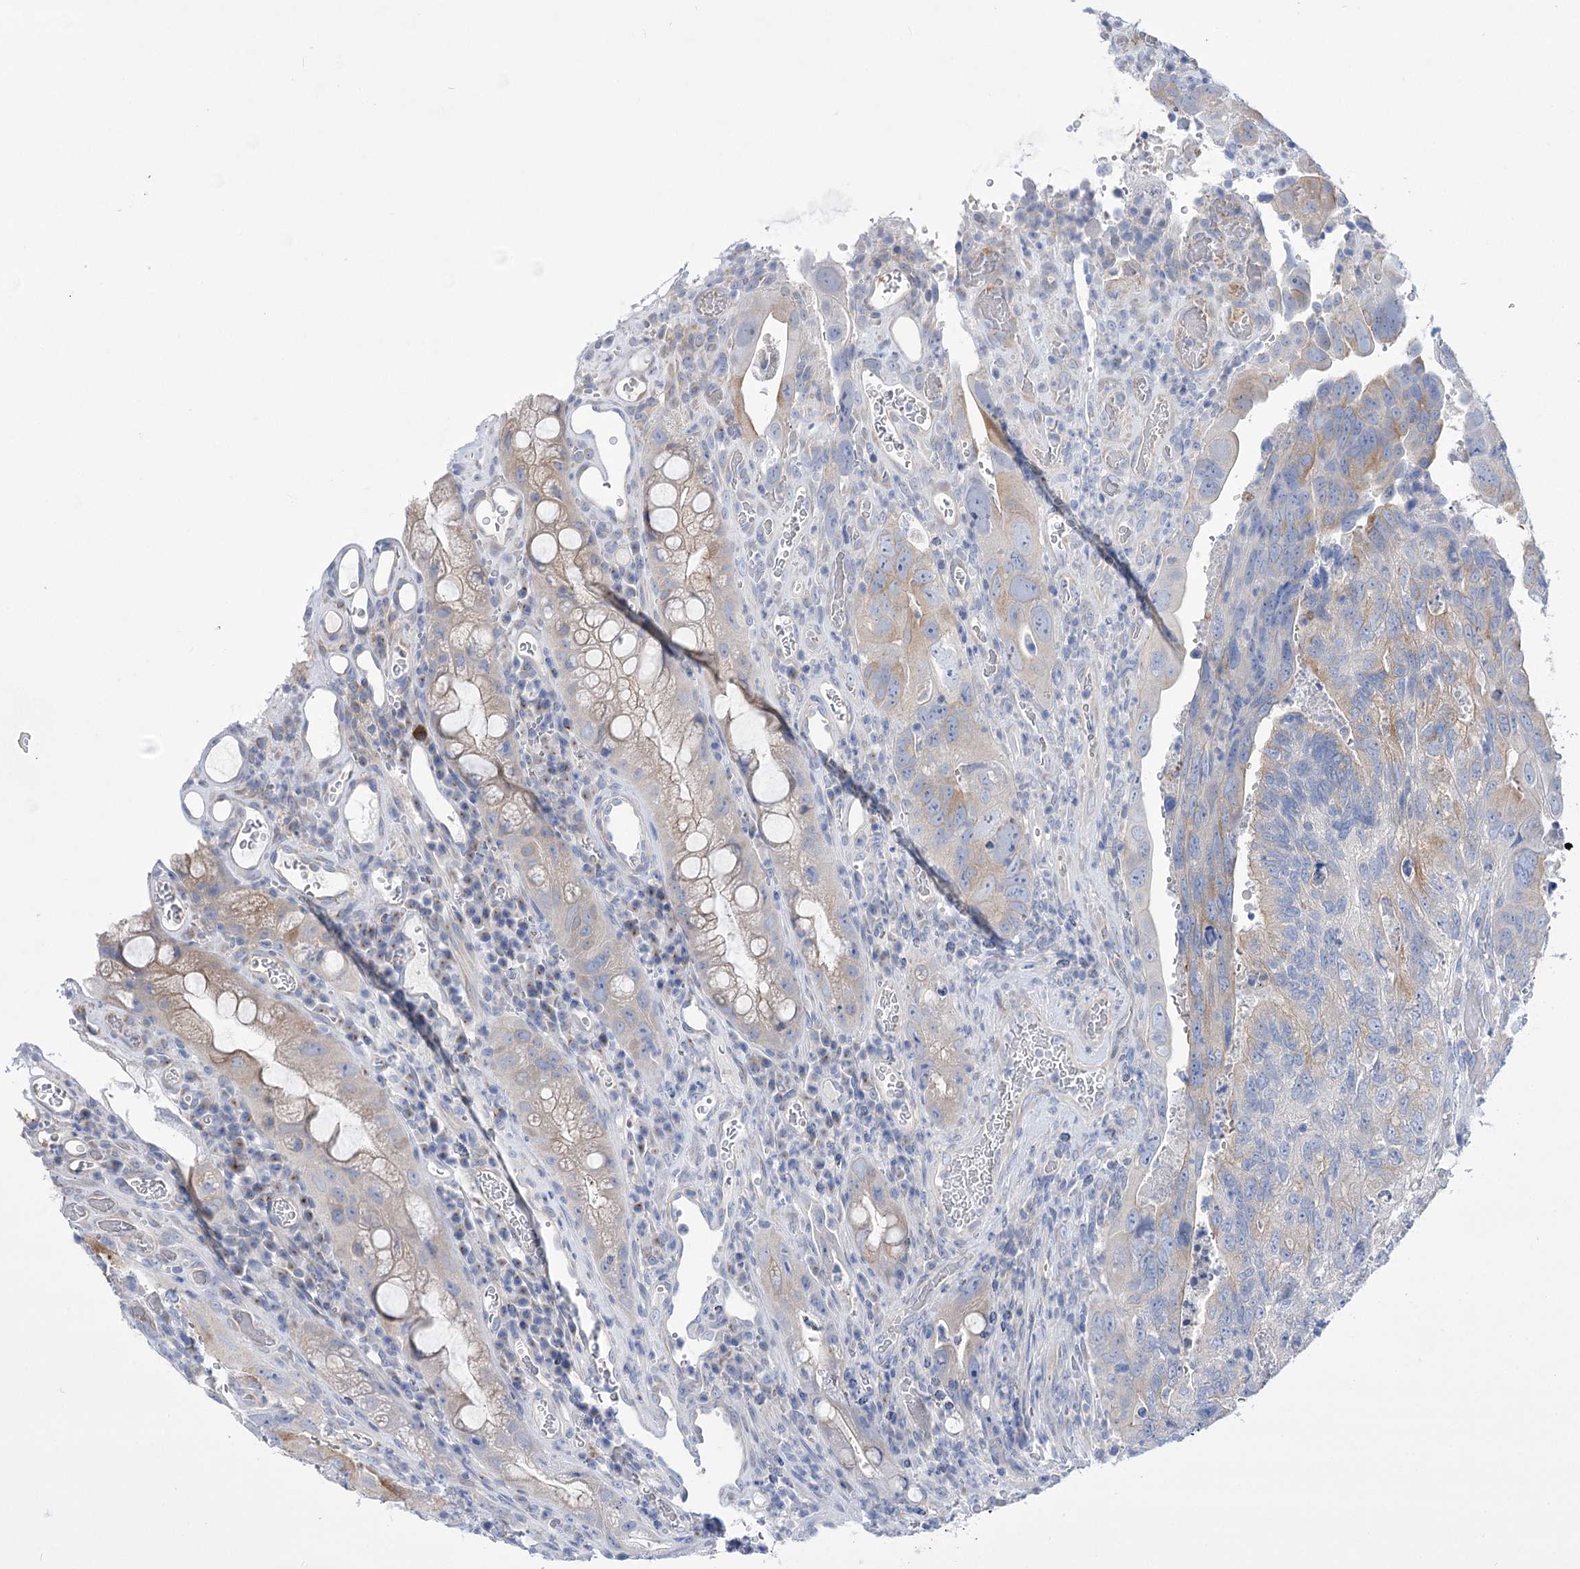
{"staining": {"intensity": "moderate", "quantity": "<25%", "location": "cytoplasmic/membranous"}, "tissue": "colorectal cancer", "cell_type": "Tumor cells", "image_type": "cancer", "snomed": [{"axis": "morphology", "description": "Adenocarcinoma, NOS"}, {"axis": "topography", "description": "Rectum"}], "caption": "Colorectal cancer tissue shows moderate cytoplasmic/membranous staining in about <25% of tumor cells, visualized by immunohistochemistry. The staining was performed using DAB (3,3'-diaminobenzidine) to visualize the protein expression in brown, while the nuclei were stained in blue with hematoxylin (Magnification: 20x).", "gene": "LRRC34", "patient": {"sex": "male", "age": 63}}